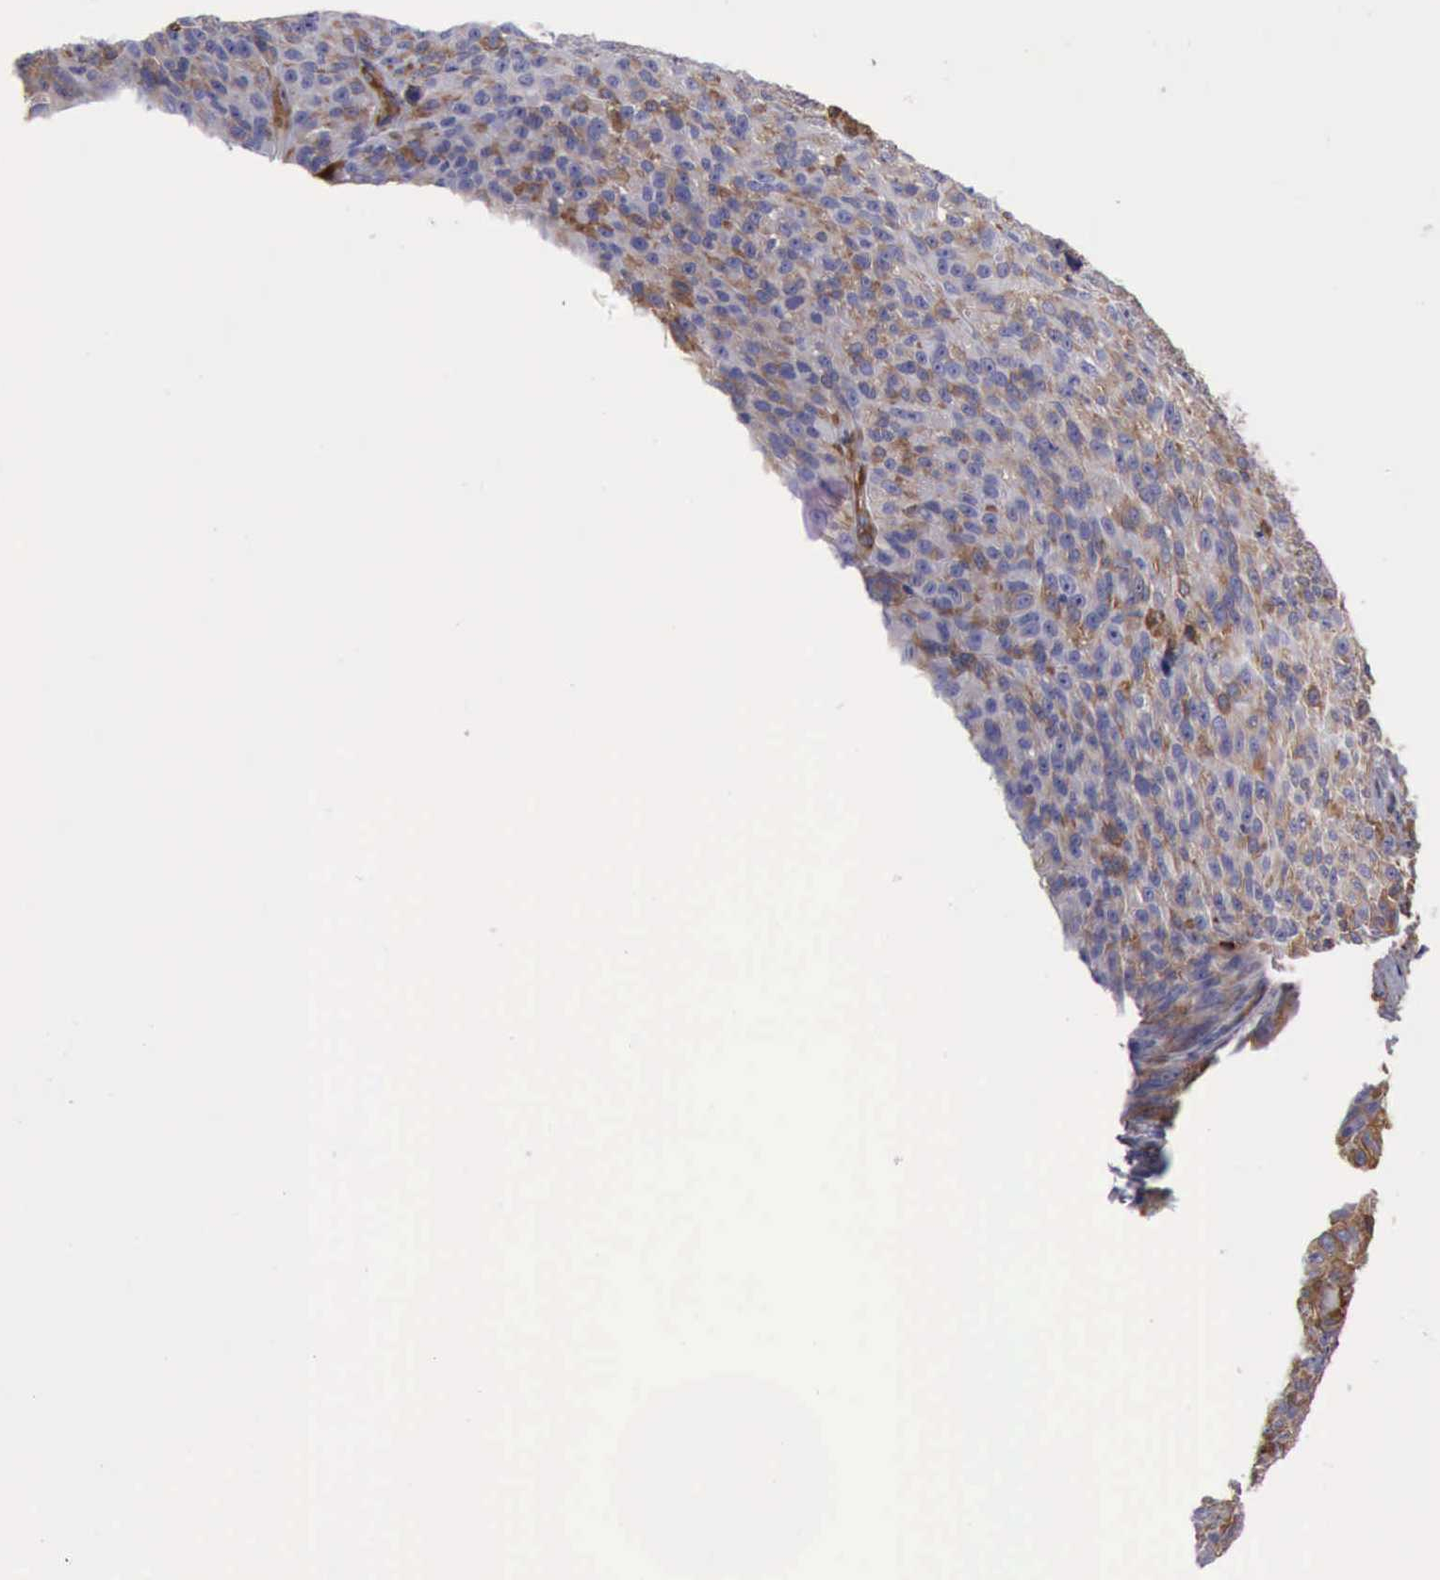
{"staining": {"intensity": "moderate", "quantity": ">75%", "location": "cytoplasmic/membranous"}, "tissue": "melanoma", "cell_type": "Tumor cells", "image_type": "cancer", "snomed": [{"axis": "morphology", "description": "Malignant melanoma, NOS"}, {"axis": "topography", "description": "Skin"}], "caption": "Moderate cytoplasmic/membranous expression for a protein is seen in about >75% of tumor cells of malignant melanoma using IHC.", "gene": "FLNA", "patient": {"sex": "male", "age": 76}}